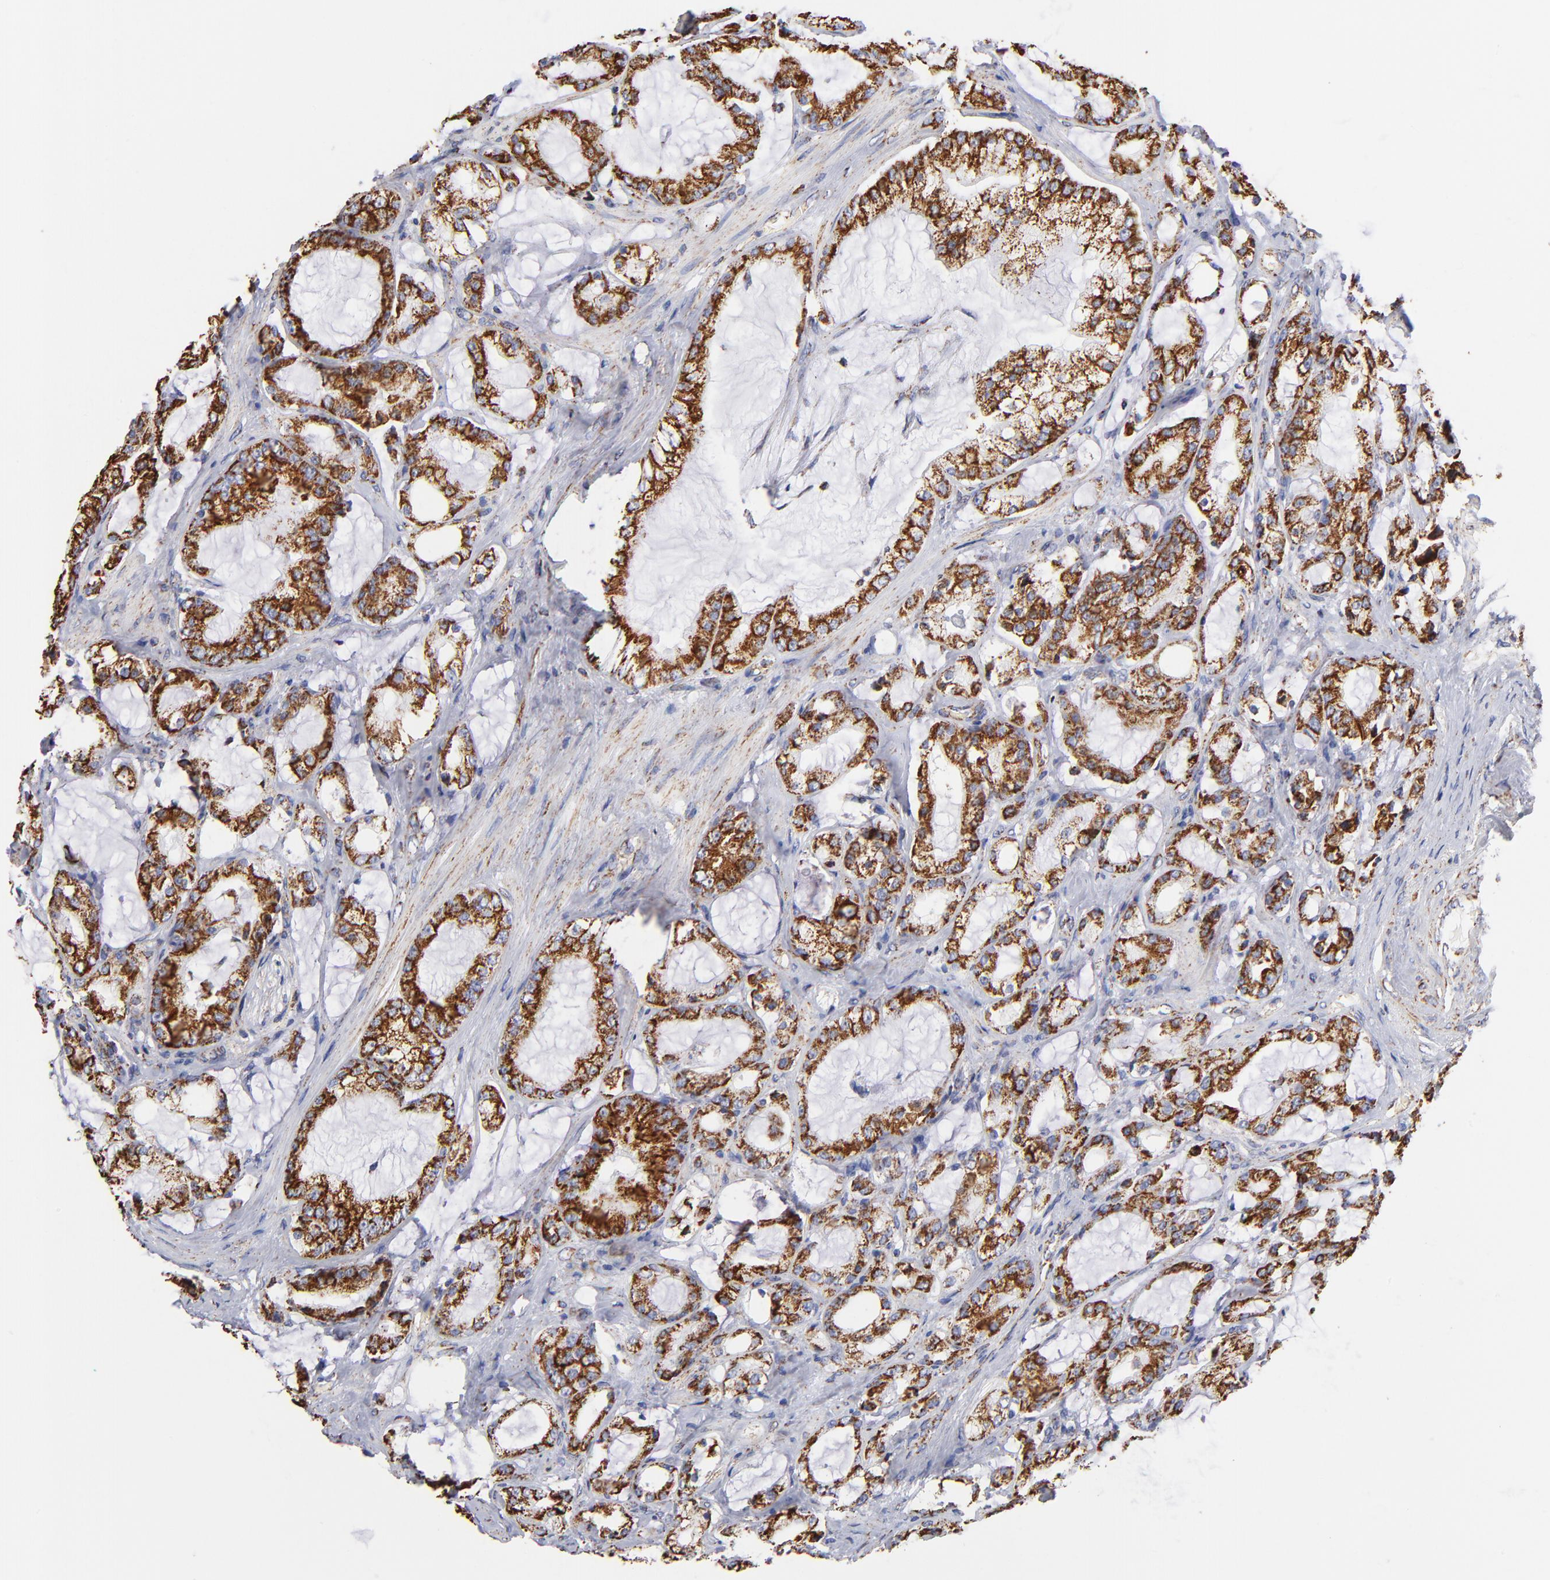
{"staining": {"intensity": "strong", "quantity": ">75%", "location": "cytoplasmic/membranous"}, "tissue": "prostate cancer", "cell_type": "Tumor cells", "image_type": "cancer", "snomed": [{"axis": "morphology", "description": "Adenocarcinoma, Medium grade"}, {"axis": "topography", "description": "Prostate"}], "caption": "Human prostate cancer (medium-grade adenocarcinoma) stained for a protein (brown) displays strong cytoplasmic/membranous positive positivity in about >75% of tumor cells.", "gene": "PHB1", "patient": {"sex": "male", "age": 70}}